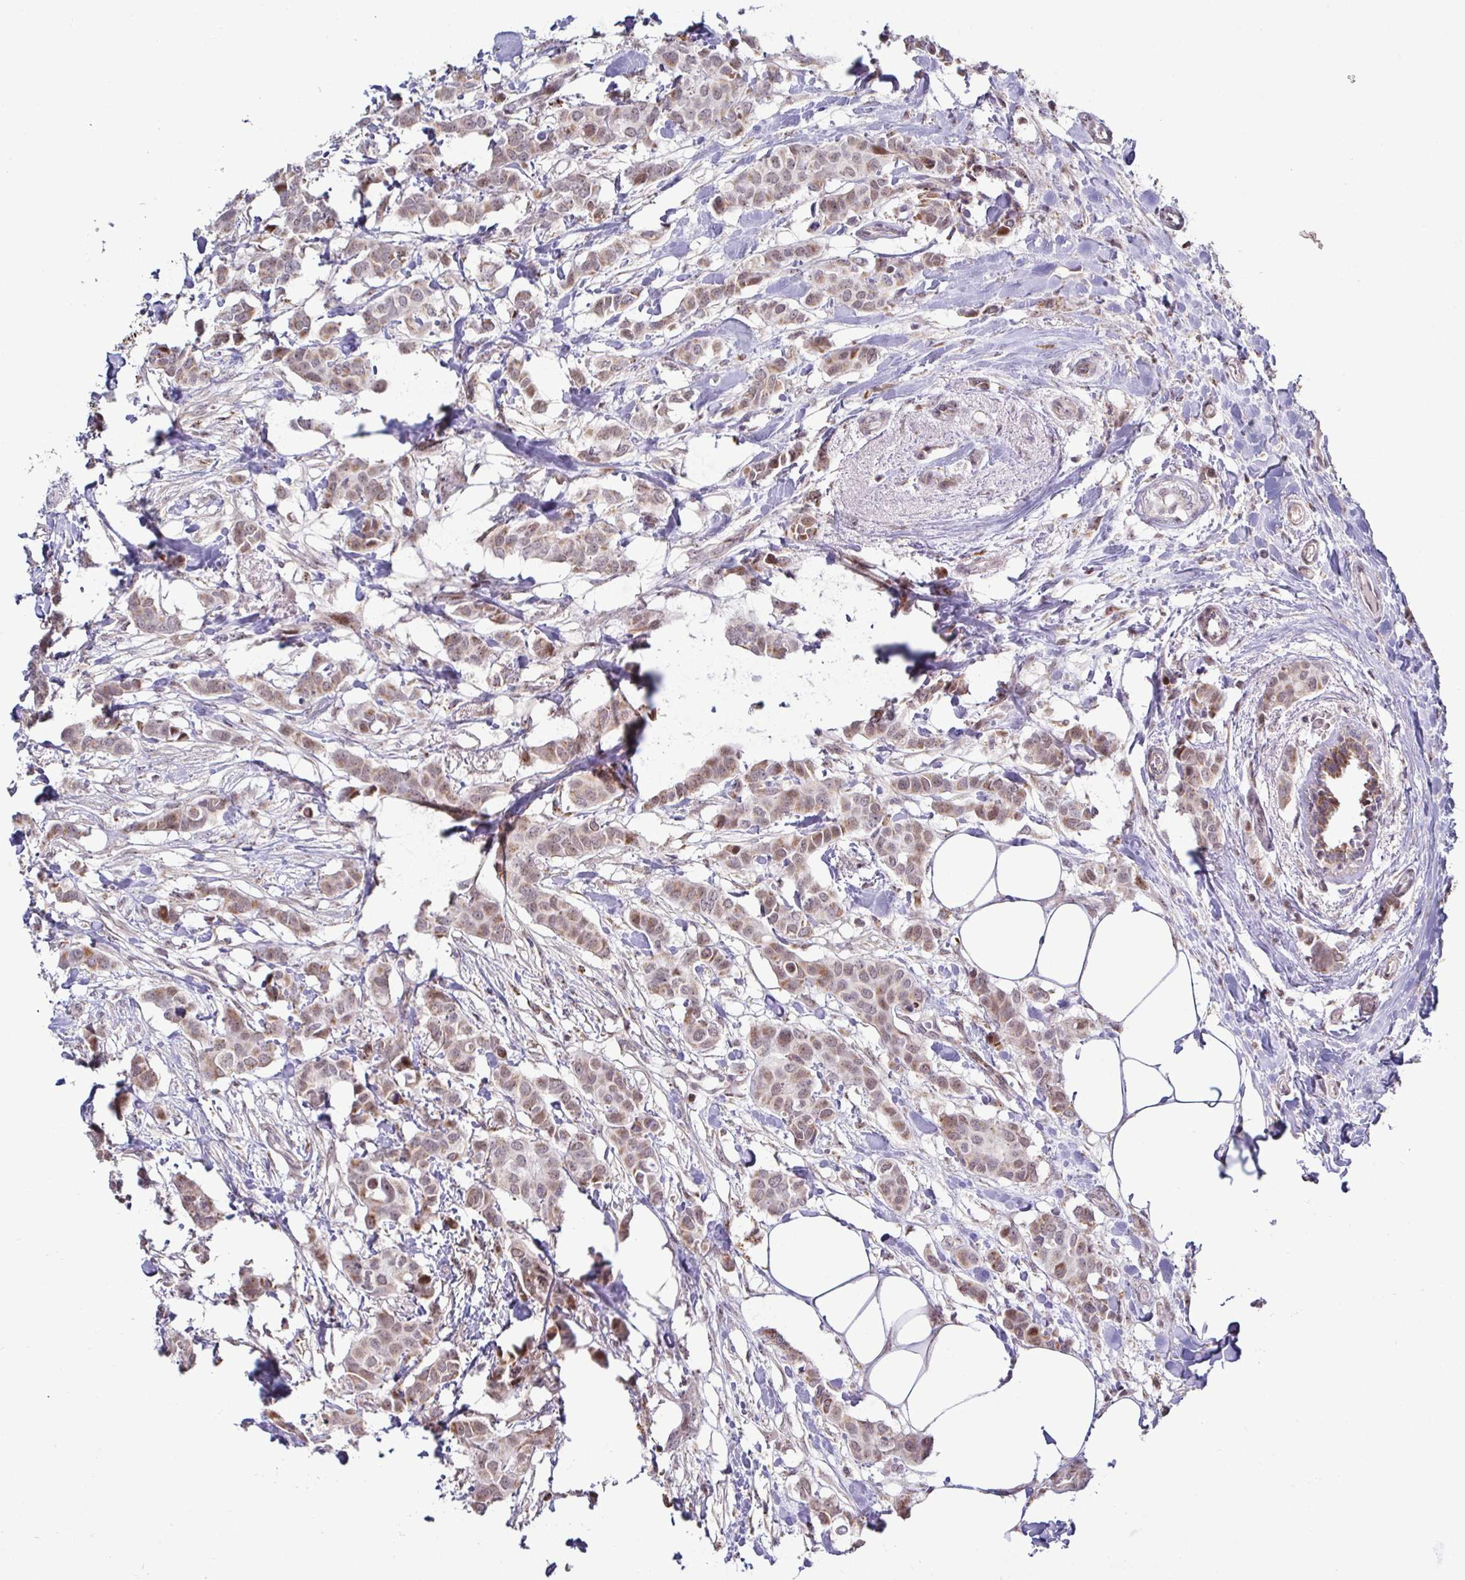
{"staining": {"intensity": "weak", "quantity": ">75%", "location": "cytoplasmic/membranous"}, "tissue": "breast cancer", "cell_type": "Tumor cells", "image_type": "cancer", "snomed": [{"axis": "morphology", "description": "Duct carcinoma"}, {"axis": "topography", "description": "Breast"}], "caption": "Breast invasive ductal carcinoma stained with a protein marker shows weak staining in tumor cells.", "gene": "DZIP1", "patient": {"sex": "female", "age": 62}}